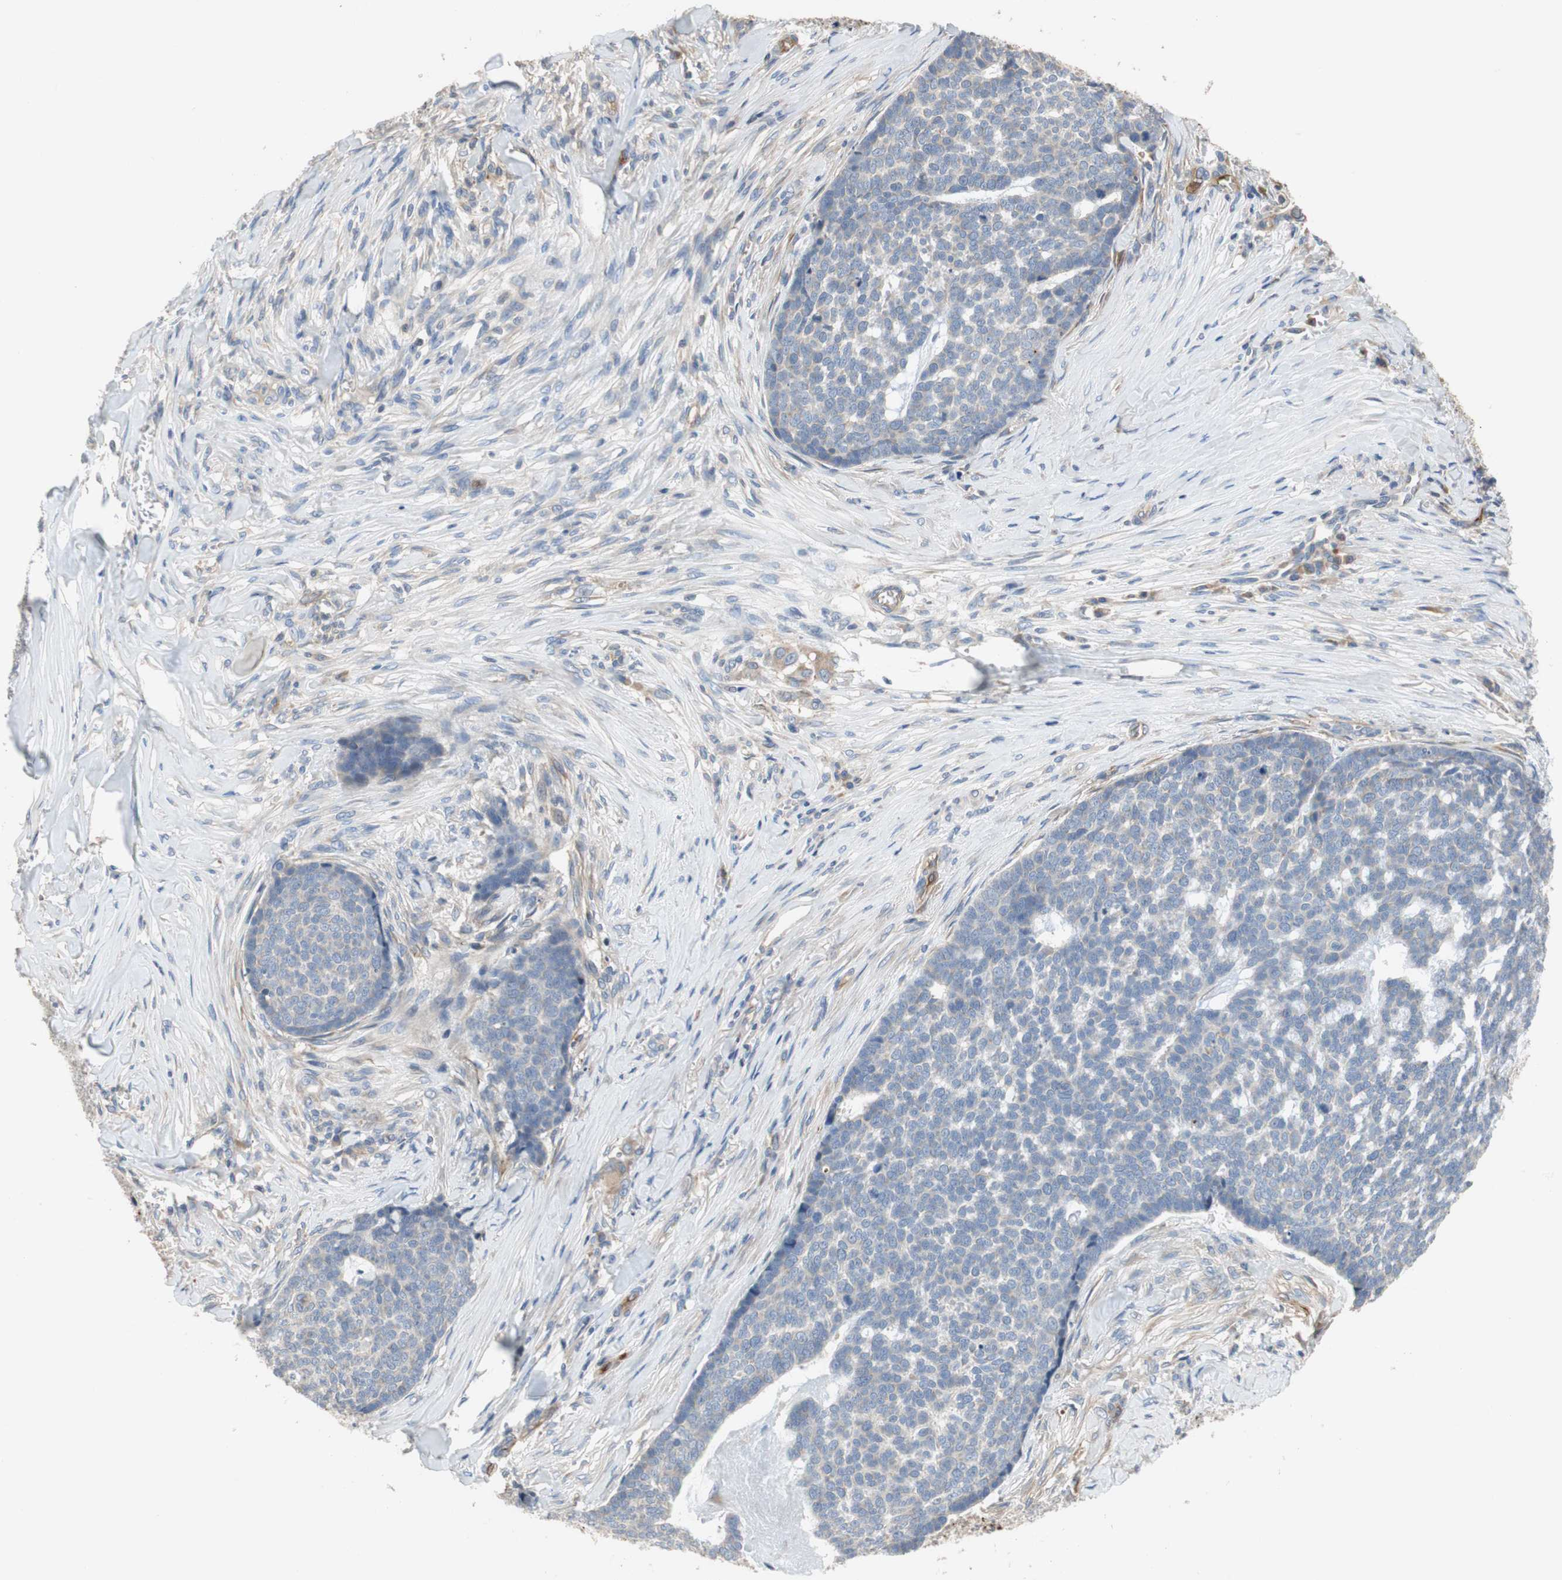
{"staining": {"intensity": "negative", "quantity": "none", "location": "none"}, "tissue": "skin cancer", "cell_type": "Tumor cells", "image_type": "cancer", "snomed": [{"axis": "morphology", "description": "Basal cell carcinoma"}, {"axis": "topography", "description": "Skin"}], "caption": "Immunohistochemistry (IHC) histopathology image of human skin cancer stained for a protein (brown), which demonstrates no staining in tumor cells. Brightfield microscopy of immunohistochemistry (IHC) stained with DAB (brown) and hematoxylin (blue), captured at high magnification.", "gene": "ALPL", "patient": {"sex": "male", "age": 84}}